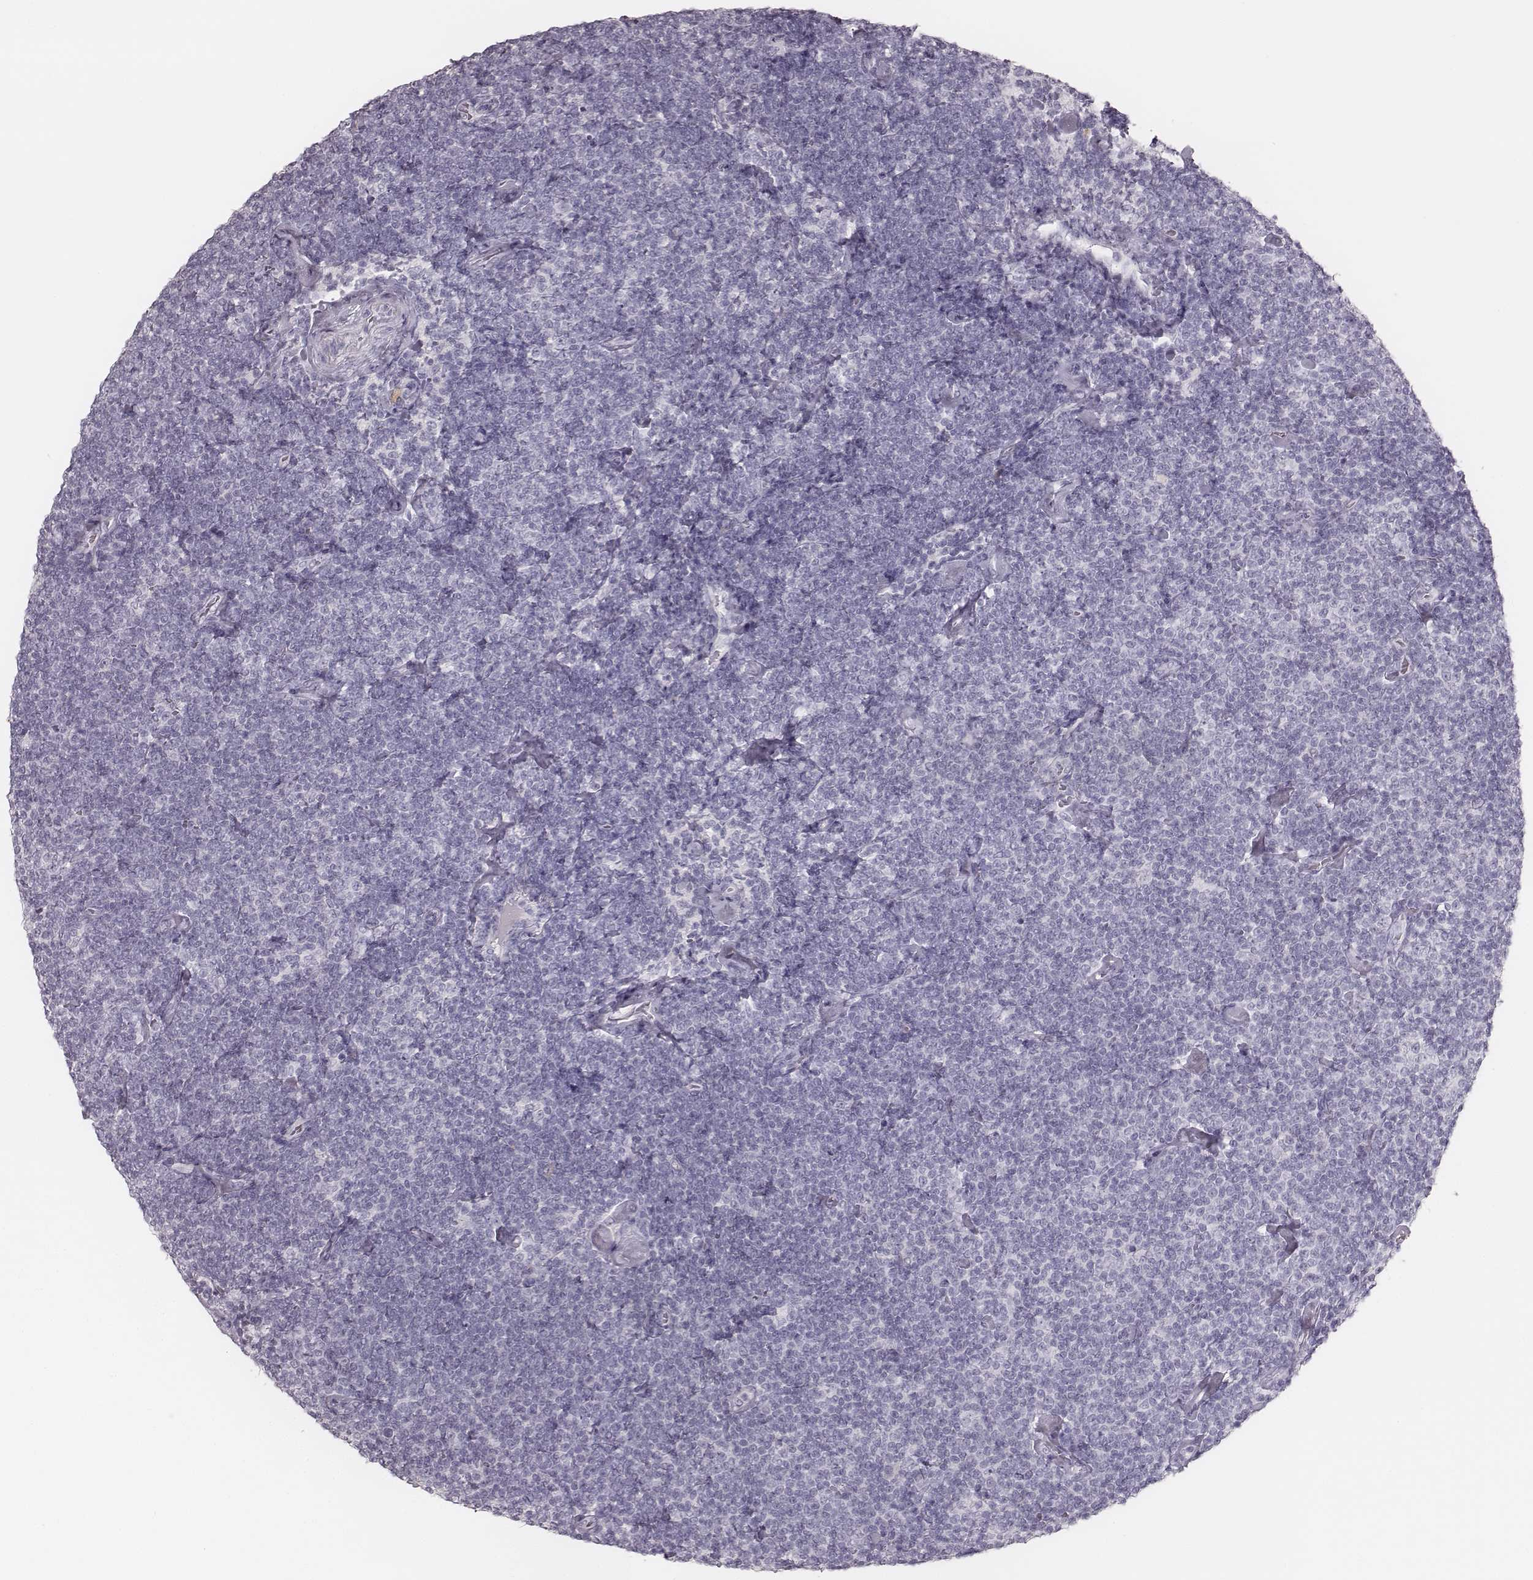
{"staining": {"intensity": "negative", "quantity": "none", "location": "none"}, "tissue": "lymphoma", "cell_type": "Tumor cells", "image_type": "cancer", "snomed": [{"axis": "morphology", "description": "Malignant lymphoma, non-Hodgkin's type, Low grade"}, {"axis": "topography", "description": "Lymph node"}], "caption": "DAB (3,3'-diaminobenzidine) immunohistochemical staining of human malignant lymphoma, non-Hodgkin's type (low-grade) displays no significant staining in tumor cells.", "gene": "KRT82", "patient": {"sex": "male", "age": 81}}